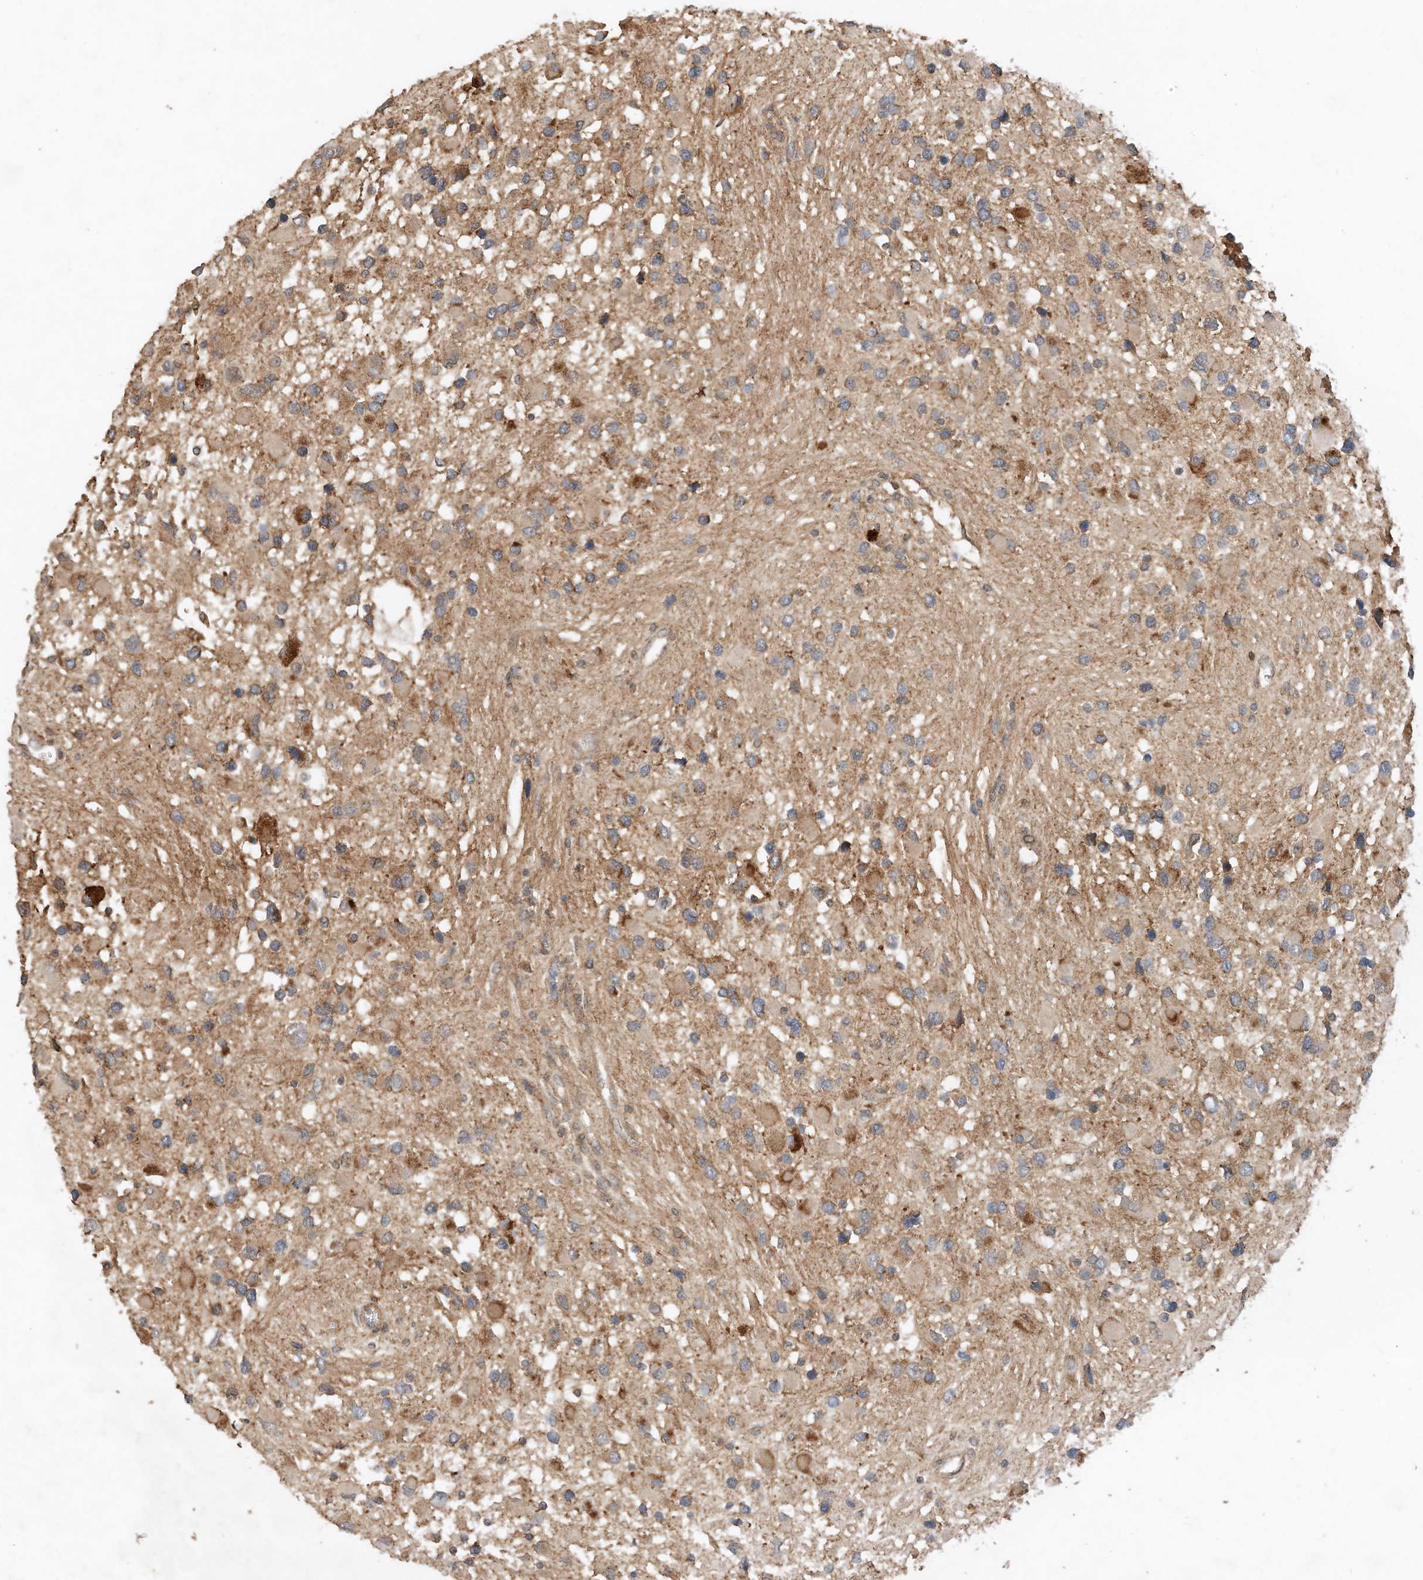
{"staining": {"intensity": "weak", "quantity": ">75%", "location": "cytoplasmic/membranous"}, "tissue": "glioma", "cell_type": "Tumor cells", "image_type": "cancer", "snomed": [{"axis": "morphology", "description": "Glioma, malignant, High grade"}, {"axis": "topography", "description": "Brain"}], "caption": "Immunohistochemical staining of malignant glioma (high-grade) displays low levels of weak cytoplasmic/membranous protein staining in about >75% of tumor cells. Immunohistochemistry (ihc) stains the protein of interest in brown and the nuclei are stained blue.", "gene": "CPAMD8", "patient": {"sex": "male", "age": 53}}